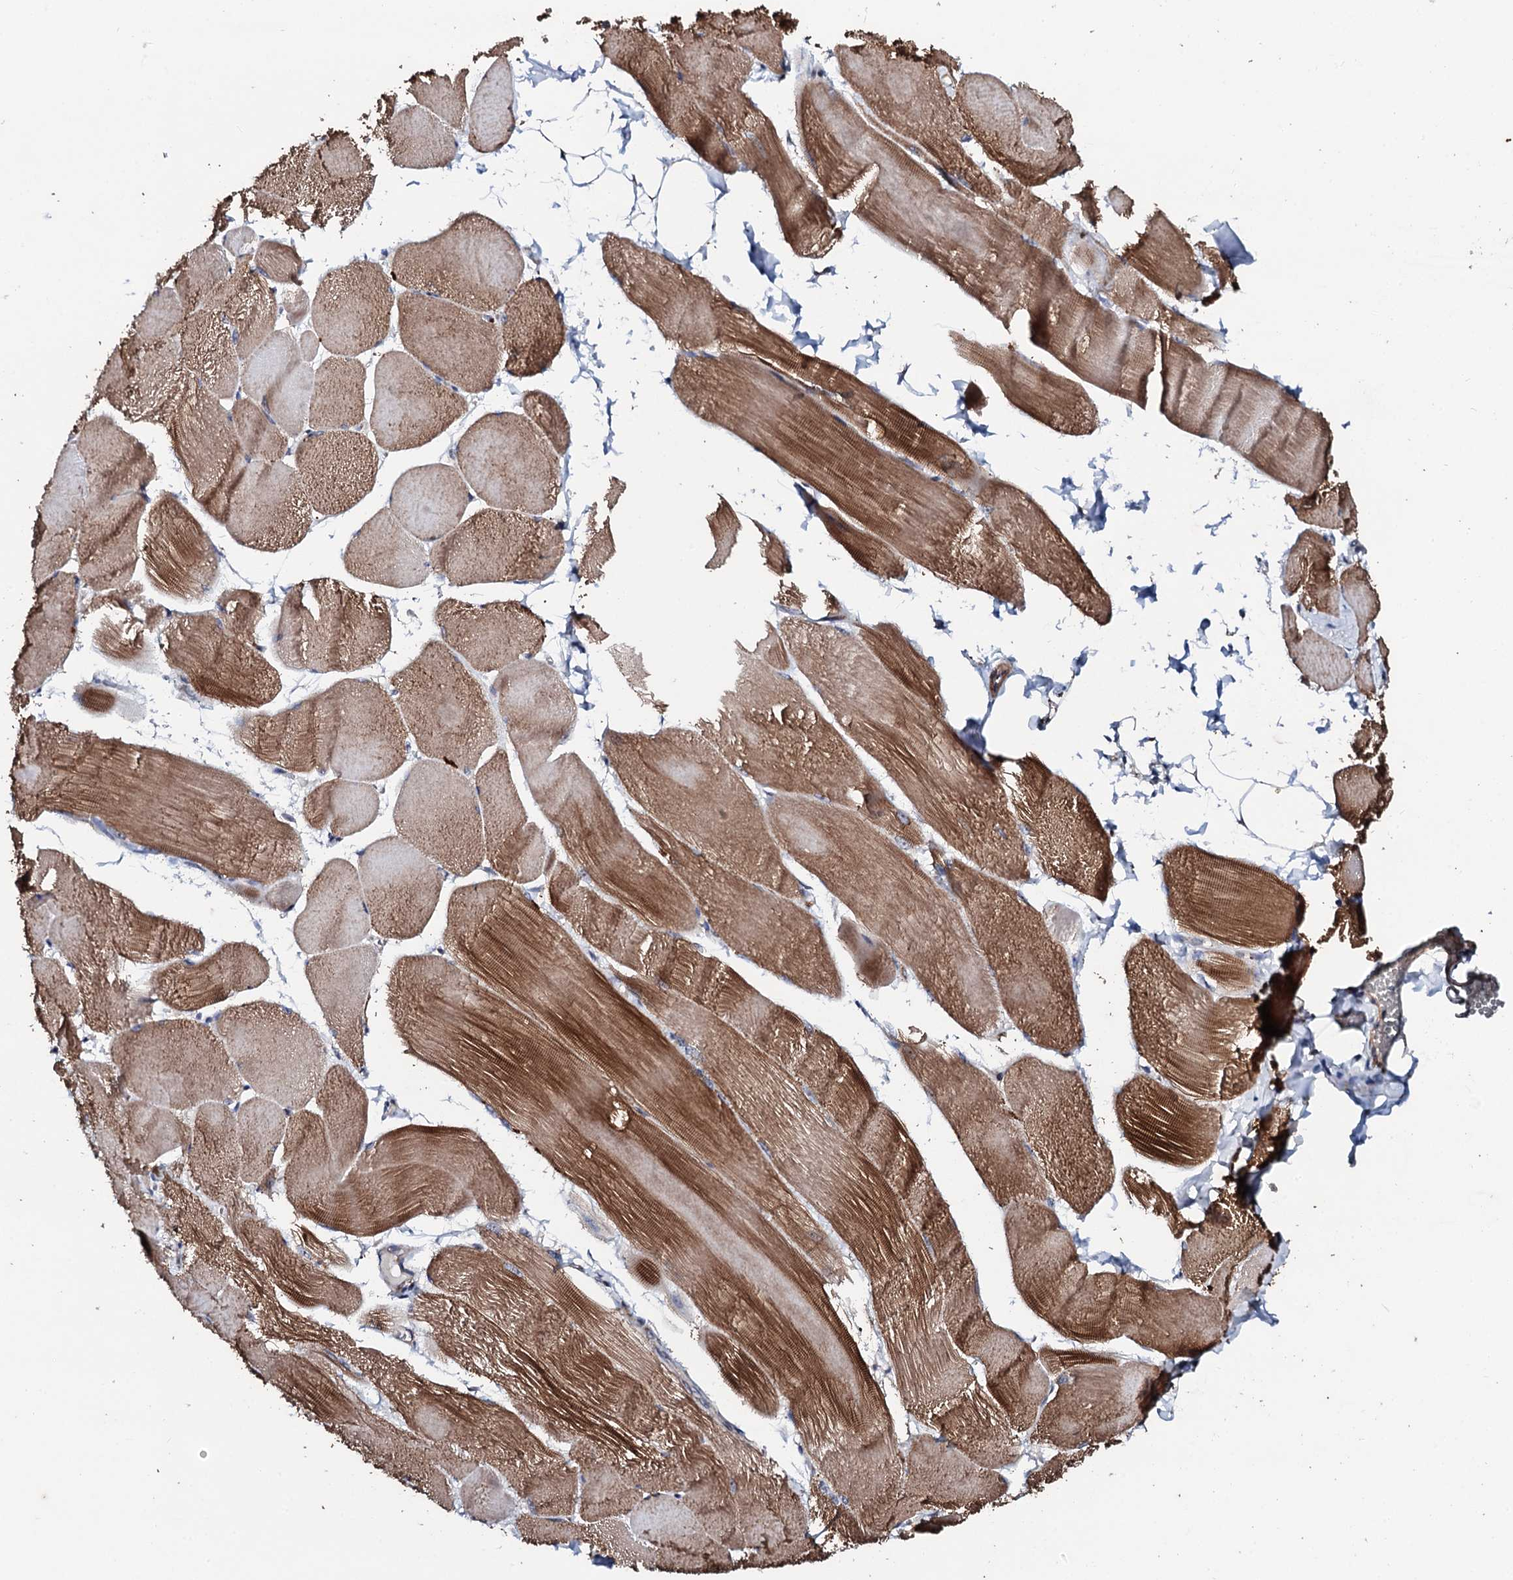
{"staining": {"intensity": "moderate", "quantity": ">75%", "location": "cytoplasmic/membranous"}, "tissue": "skeletal muscle", "cell_type": "Myocytes", "image_type": "normal", "snomed": [{"axis": "morphology", "description": "Normal tissue, NOS"}, {"axis": "morphology", "description": "Basal cell carcinoma"}, {"axis": "topography", "description": "Skeletal muscle"}], "caption": "Immunohistochemistry (IHC) of normal skeletal muscle demonstrates medium levels of moderate cytoplasmic/membranous staining in approximately >75% of myocytes. The protein of interest is shown in brown color, while the nuclei are stained blue.", "gene": "GTPBP4", "patient": {"sex": "female", "age": 64}}